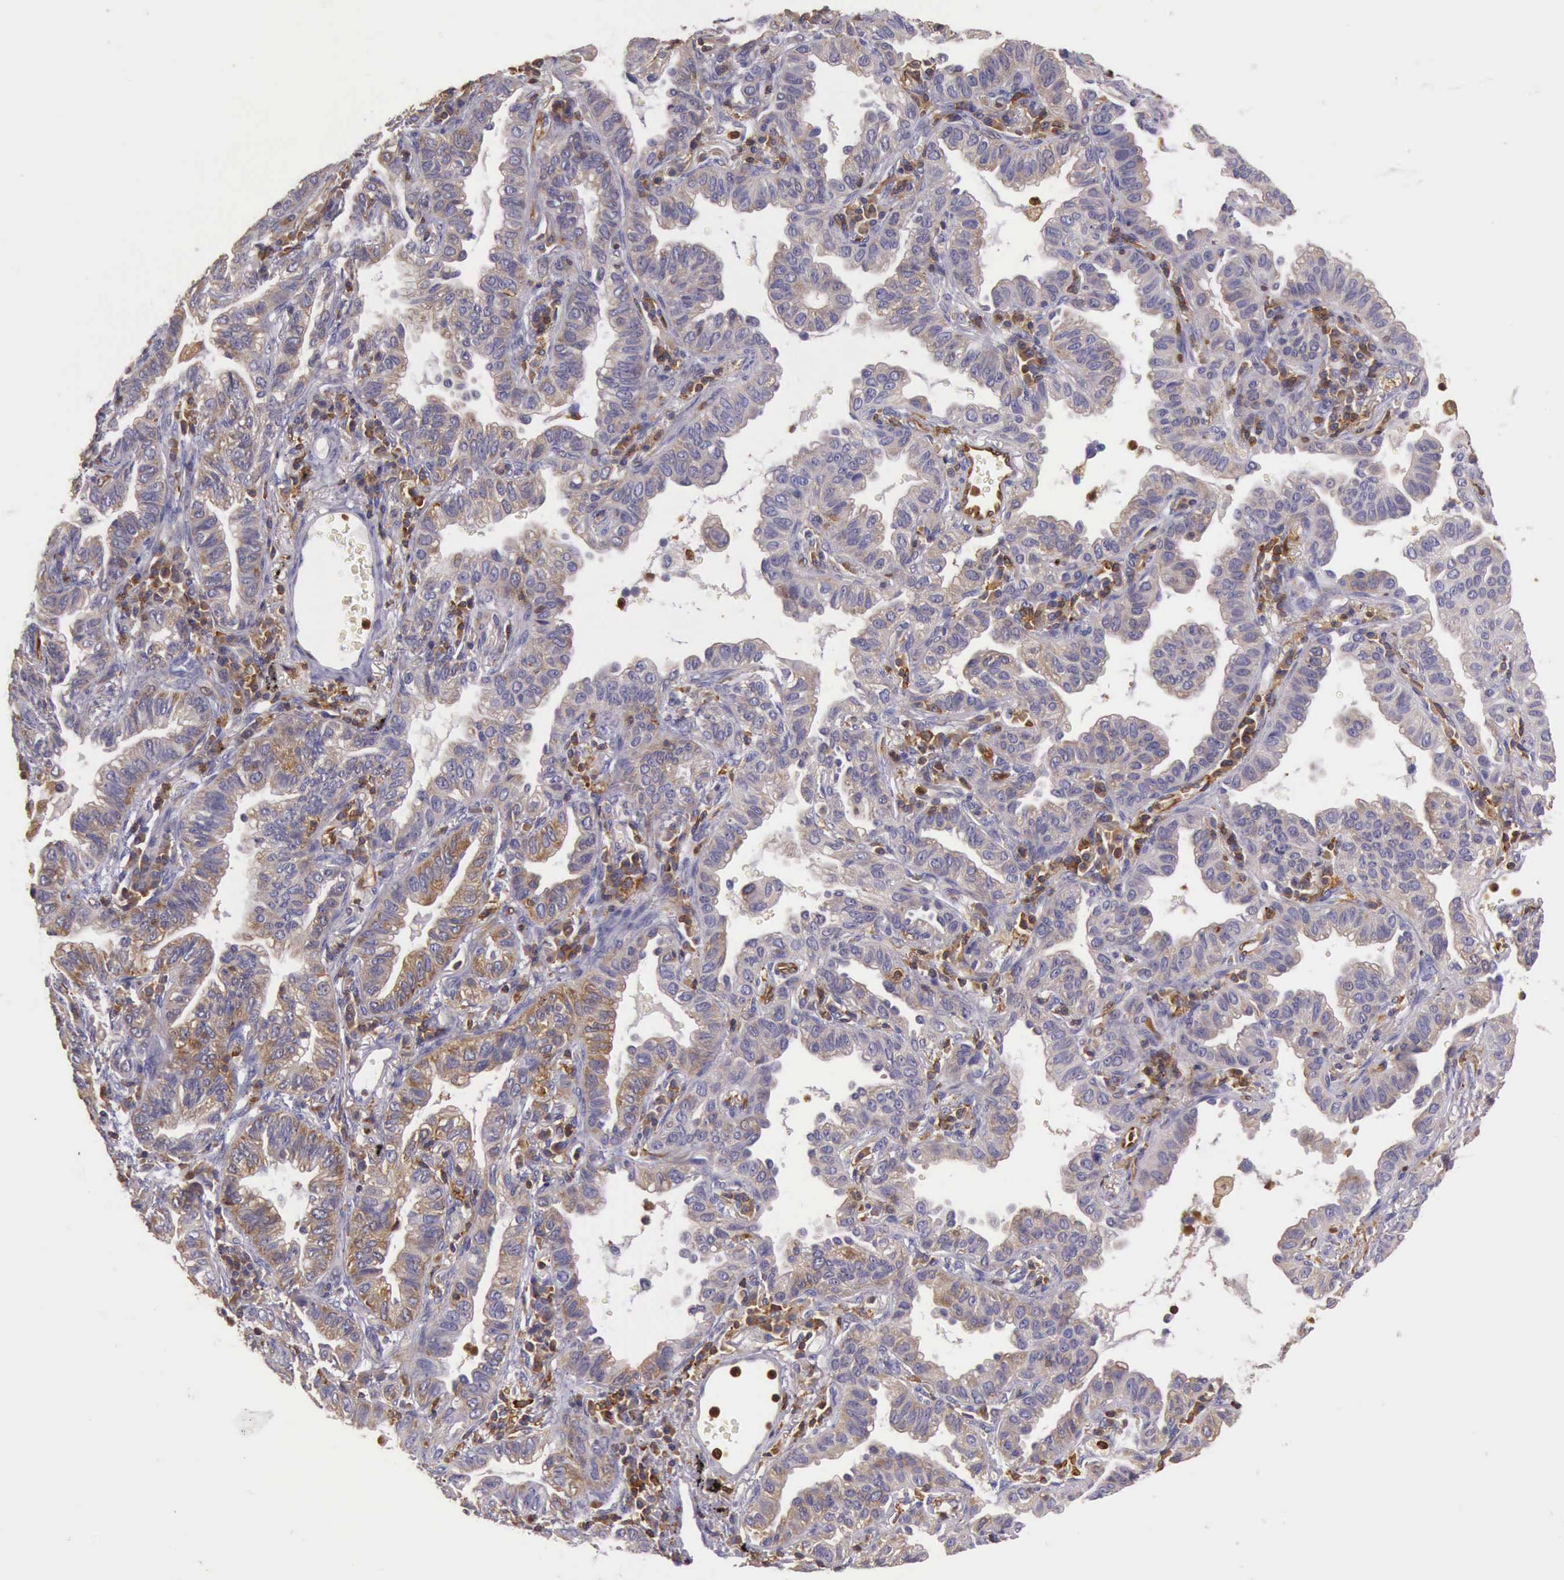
{"staining": {"intensity": "weak", "quantity": "<25%", "location": "cytoplasmic/membranous"}, "tissue": "lung cancer", "cell_type": "Tumor cells", "image_type": "cancer", "snomed": [{"axis": "morphology", "description": "Adenocarcinoma, NOS"}, {"axis": "topography", "description": "Lung"}], "caption": "Lung adenocarcinoma was stained to show a protein in brown. There is no significant staining in tumor cells.", "gene": "ARHGAP4", "patient": {"sex": "female", "age": 50}}